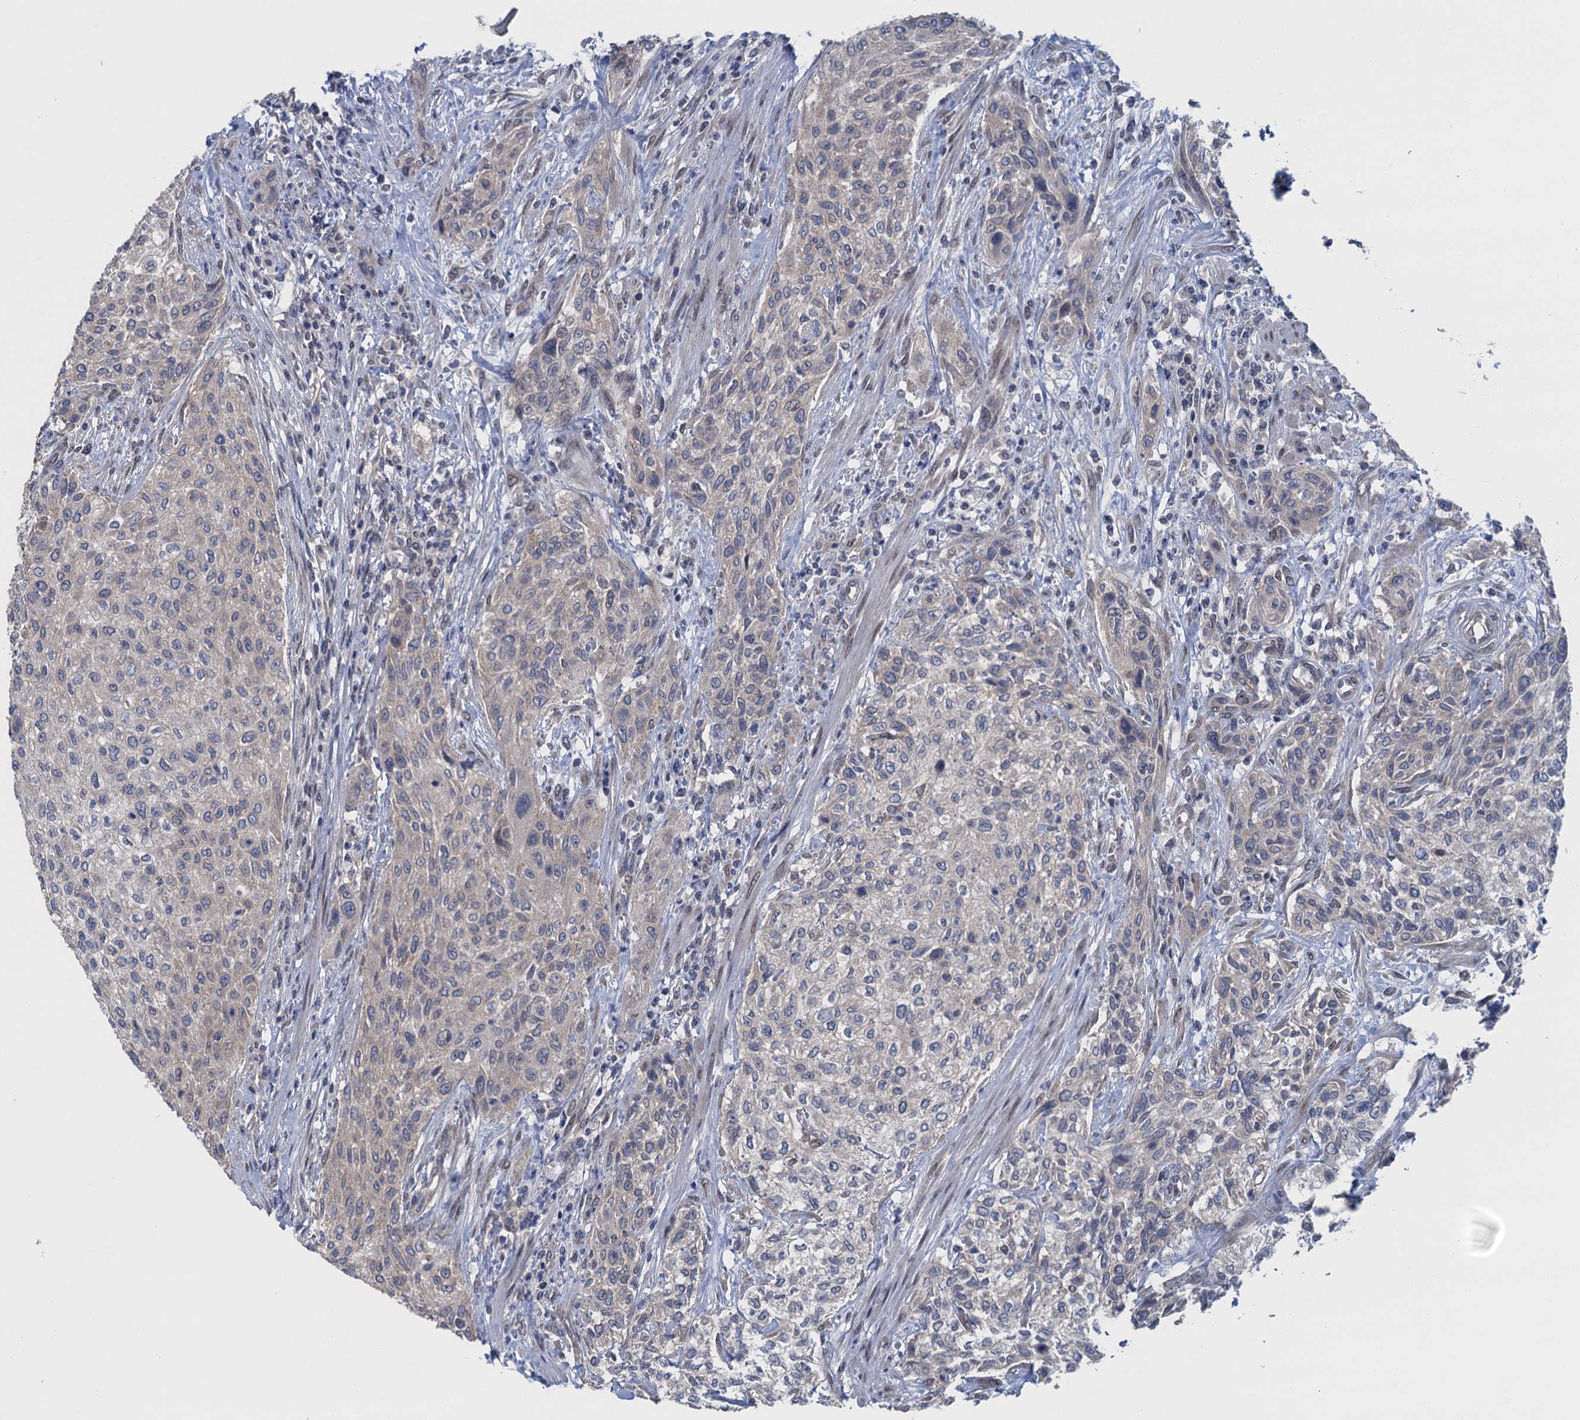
{"staining": {"intensity": "weak", "quantity": "<25%", "location": "cytoplasmic/membranous"}, "tissue": "urothelial cancer", "cell_type": "Tumor cells", "image_type": "cancer", "snomed": [{"axis": "morphology", "description": "Normal tissue, NOS"}, {"axis": "morphology", "description": "Urothelial carcinoma, NOS"}, {"axis": "topography", "description": "Urinary bladder"}, {"axis": "topography", "description": "Peripheral nerve tissue"}], "caption": "High magnification brightfield microscopy of transitional cell carcinoma stained with DAB (3,3'-diaminobenzidine) (brown) and counterstained with hematoxylin (blue): tumor cells show no significant expression.", "gene": "CTU2", "patient": {"sex": "male", "age": 35}}